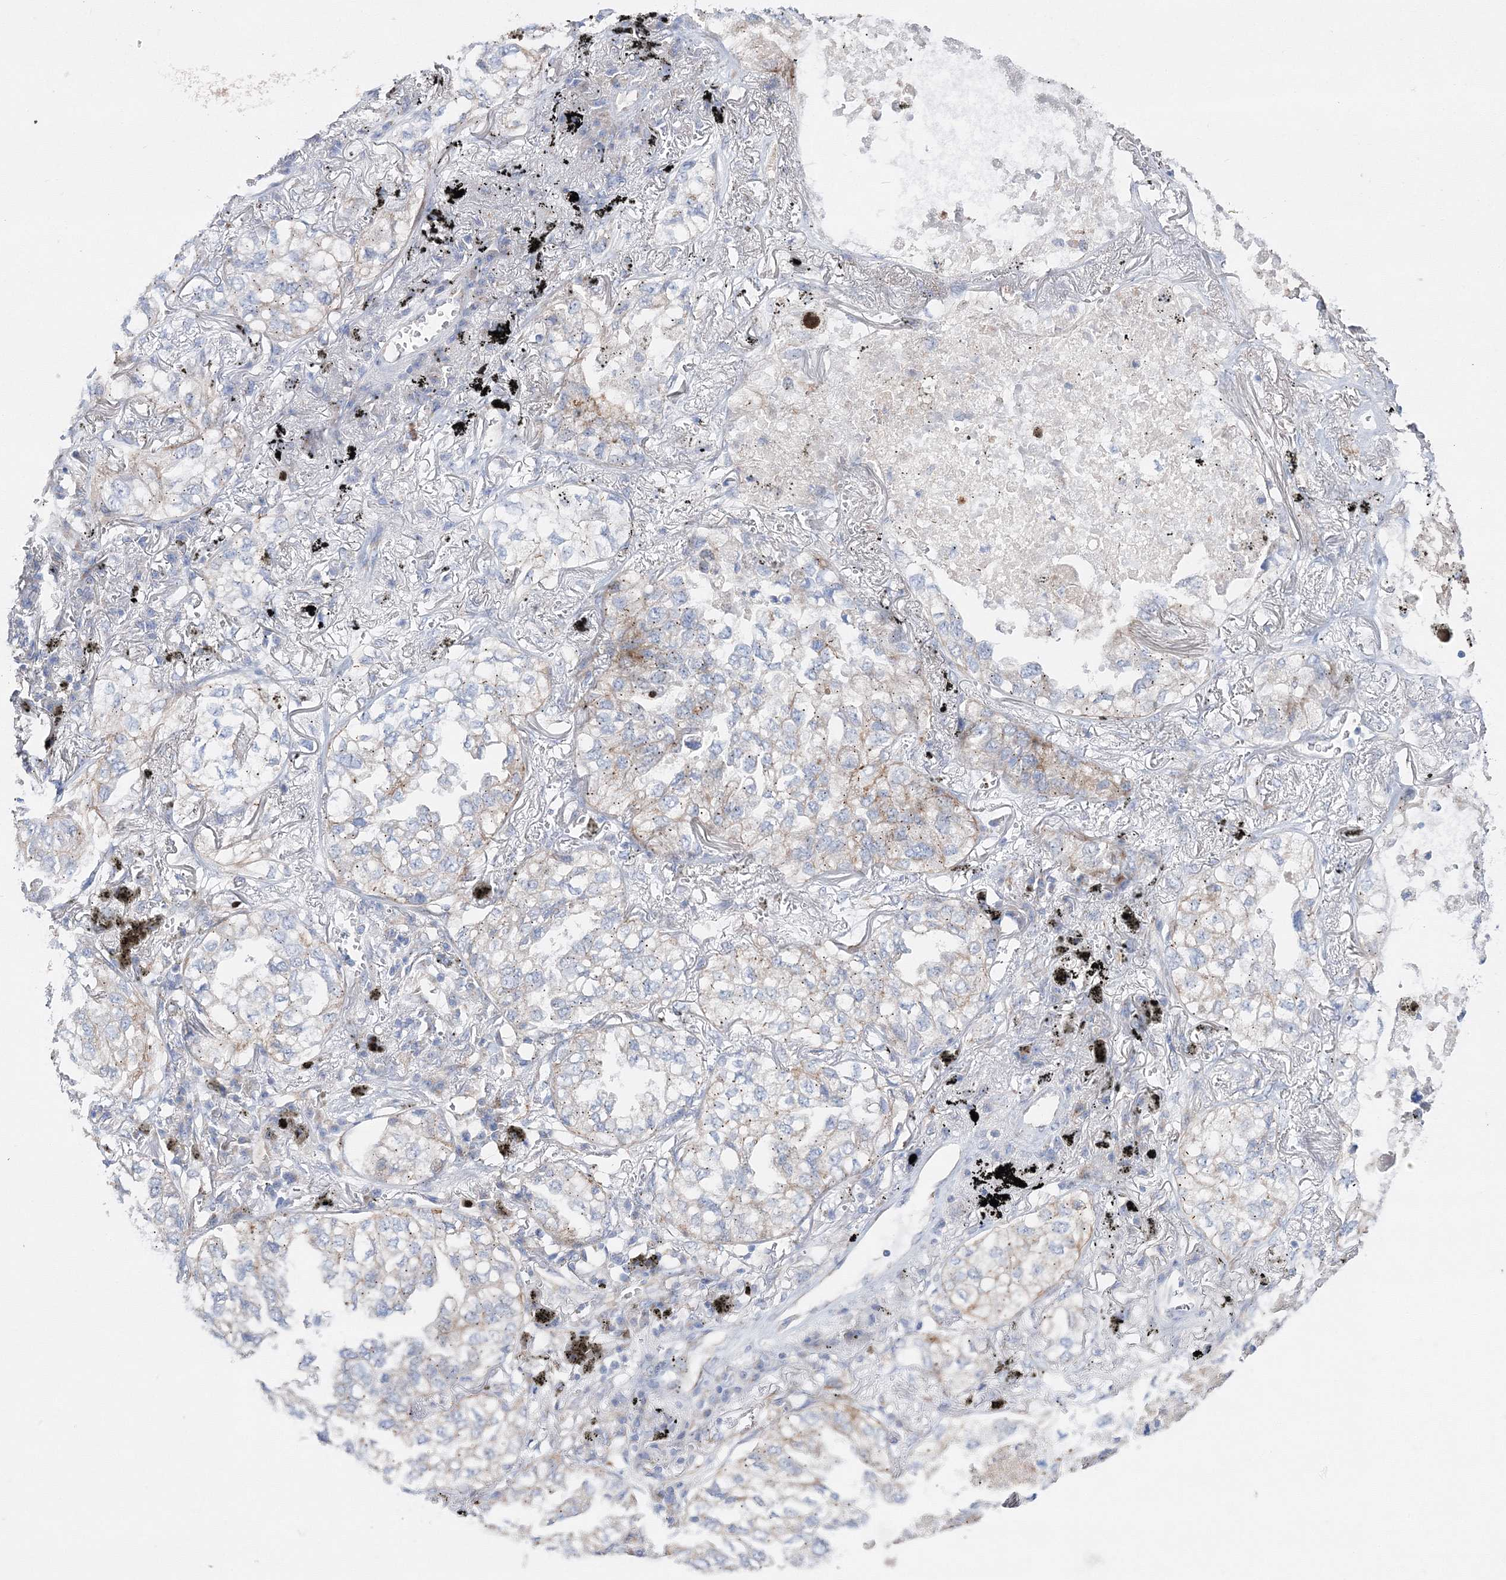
{"staining": {"intensity": "negative", "quantity": "none", "location": "none"}, "tissue": "lung cancer", "cell_type": "Tumor cells", "image_type": "cancer", "snomed": [{"axis": "morphology", "description": "Adenocarcinoma, NOS"}, {"axis": "topography", "description": "Lung"}], "caption": "Human lung cancer (adenocarcinoma) stained for a protein using IHC shows no positivity in tumor cells.", "gene": "ARHGAP32", "patient": {"sex": "male", "age": 65}}